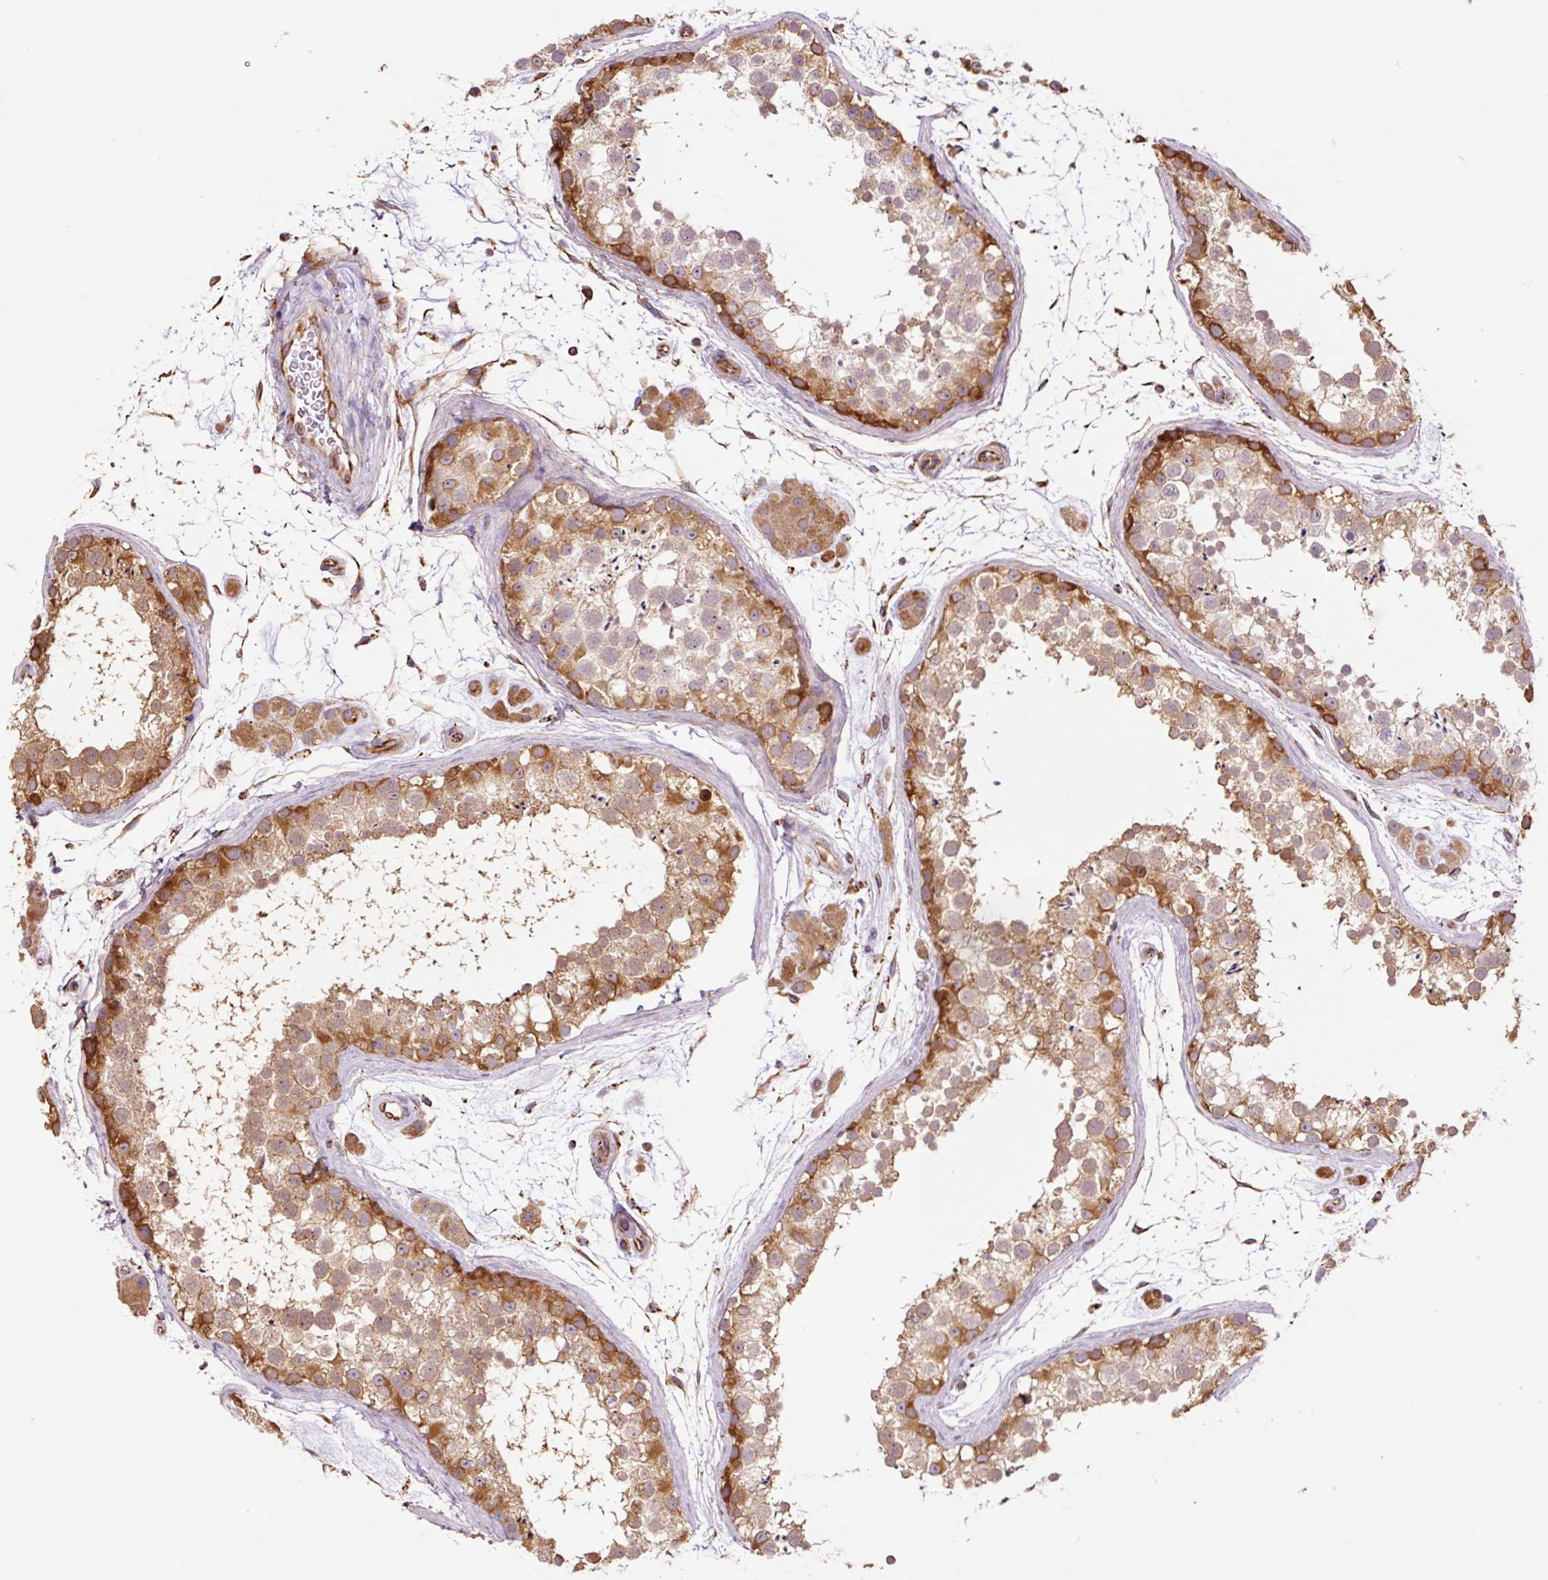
{"staining": {"intensity": "strong", "quantity": ">75%", "location": "cytoplasmic/membranous"}, "tissue": "testis", "cell_type": "Cells in seminiferous ducts", "image_type": "normal", "snomed": [{"axis": "morphology", "description": "Normal tissue, NOS"}, {"axis": "topography", "description": "Testis"}], "caption": "Protein positivity by immunohistochemistry shows strong cytoplasmic/membranous positivity in about >75% of cells in seminiferous ducts in benign testis.", "gene": "PCK2", "patient": {"sex": "male", "age": 41}}